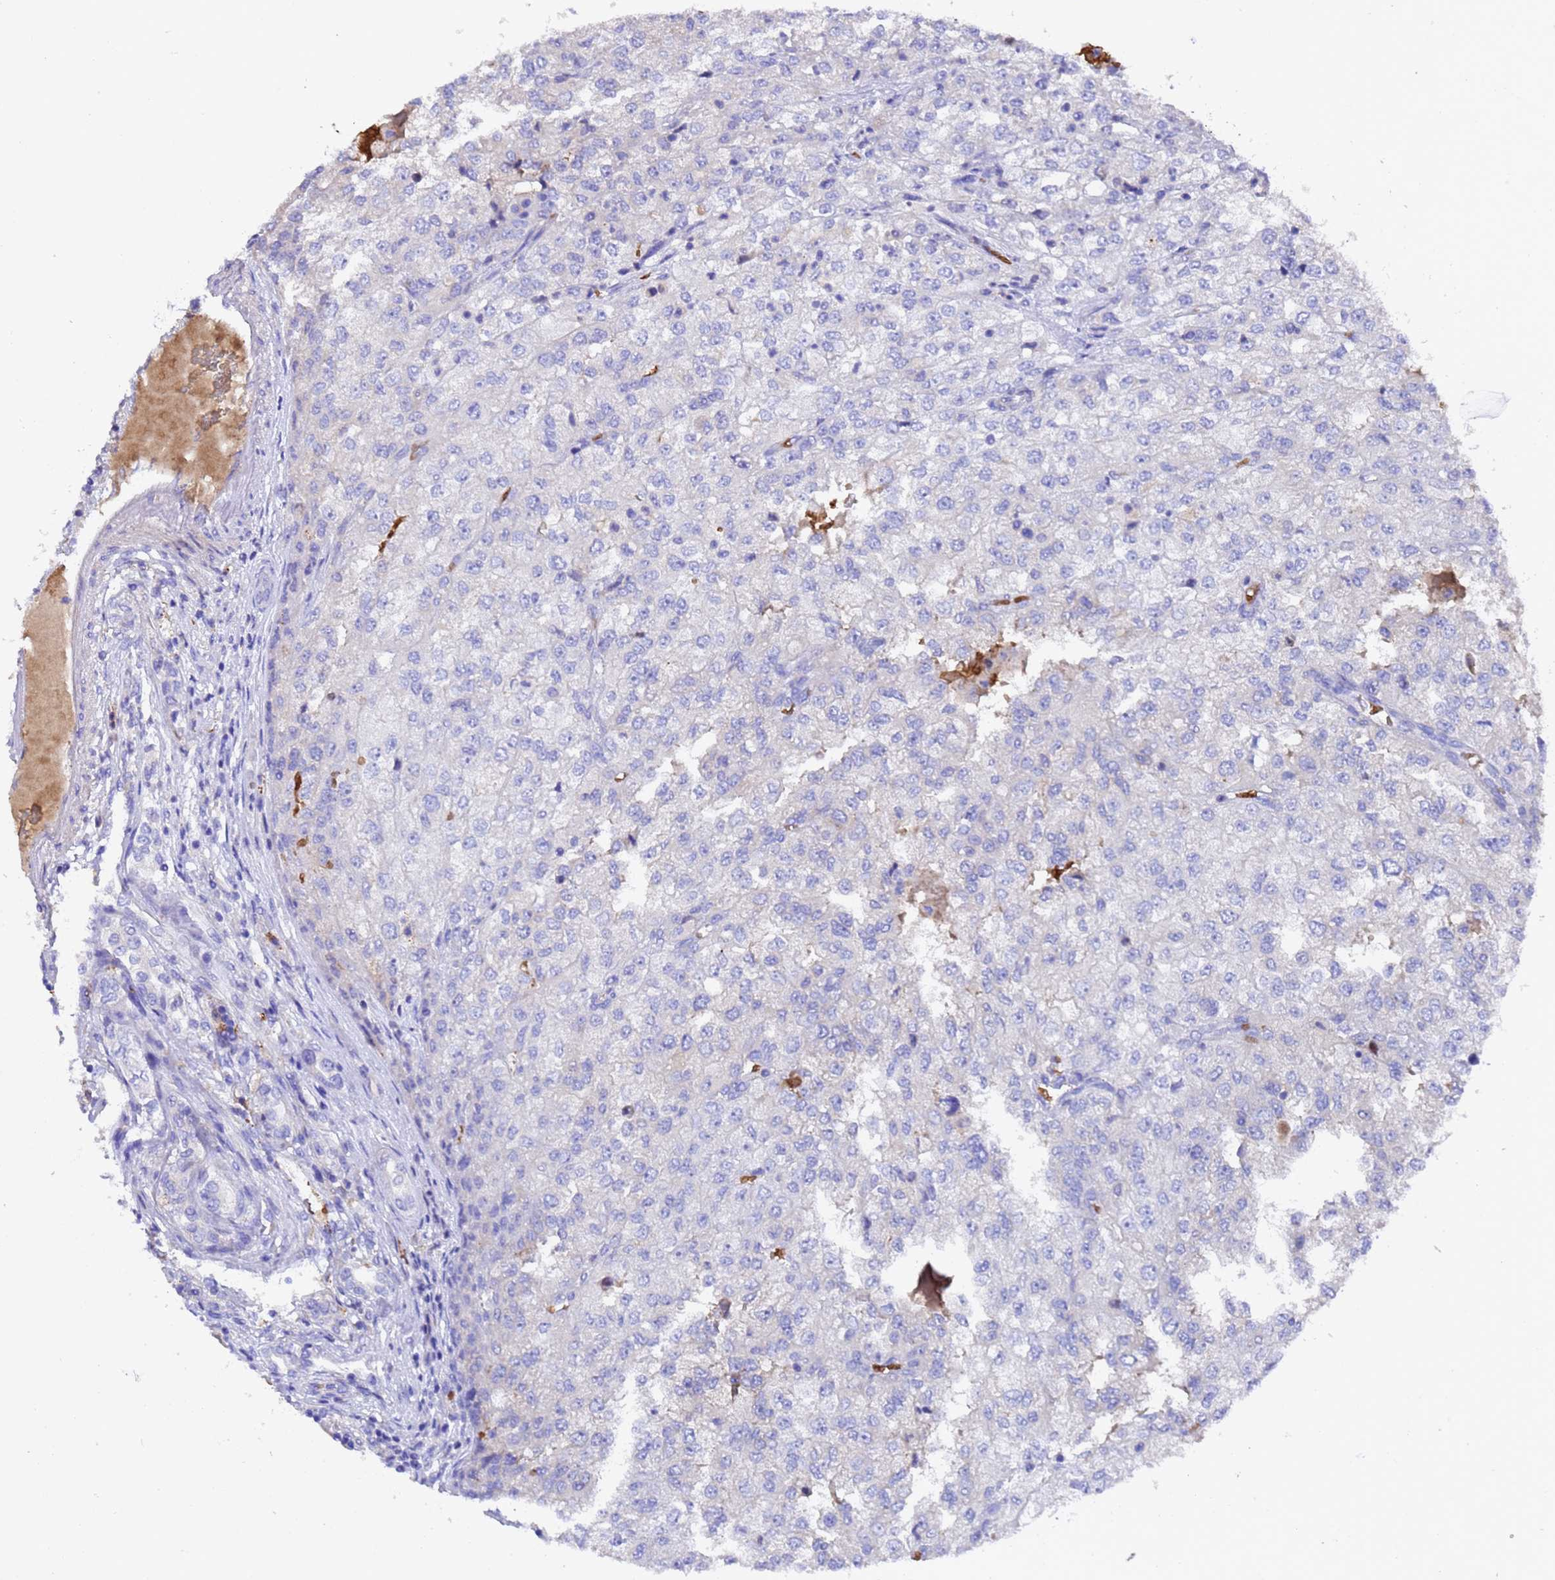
{"staining": {"intensity": "negative", "quantity": "none", "location": "none"}, "tissue": "renal cancer", "cell_type": "Tumor cells", "image_type": "cancer", "snomed": [{"axis": "morphology", "description": "Adenocarcinoma, NOS"}, {"axis": "topography", "description": "Kidney"}], "caption": "This image is of renal cancer stained with immunohistochemistry (IHC) to label a protein in brown with the nuclei are counter-stained blue. There is no positivity in tumor cells.", "gene": "ELP6", "patient": {"sex": "female", "age": 54}}